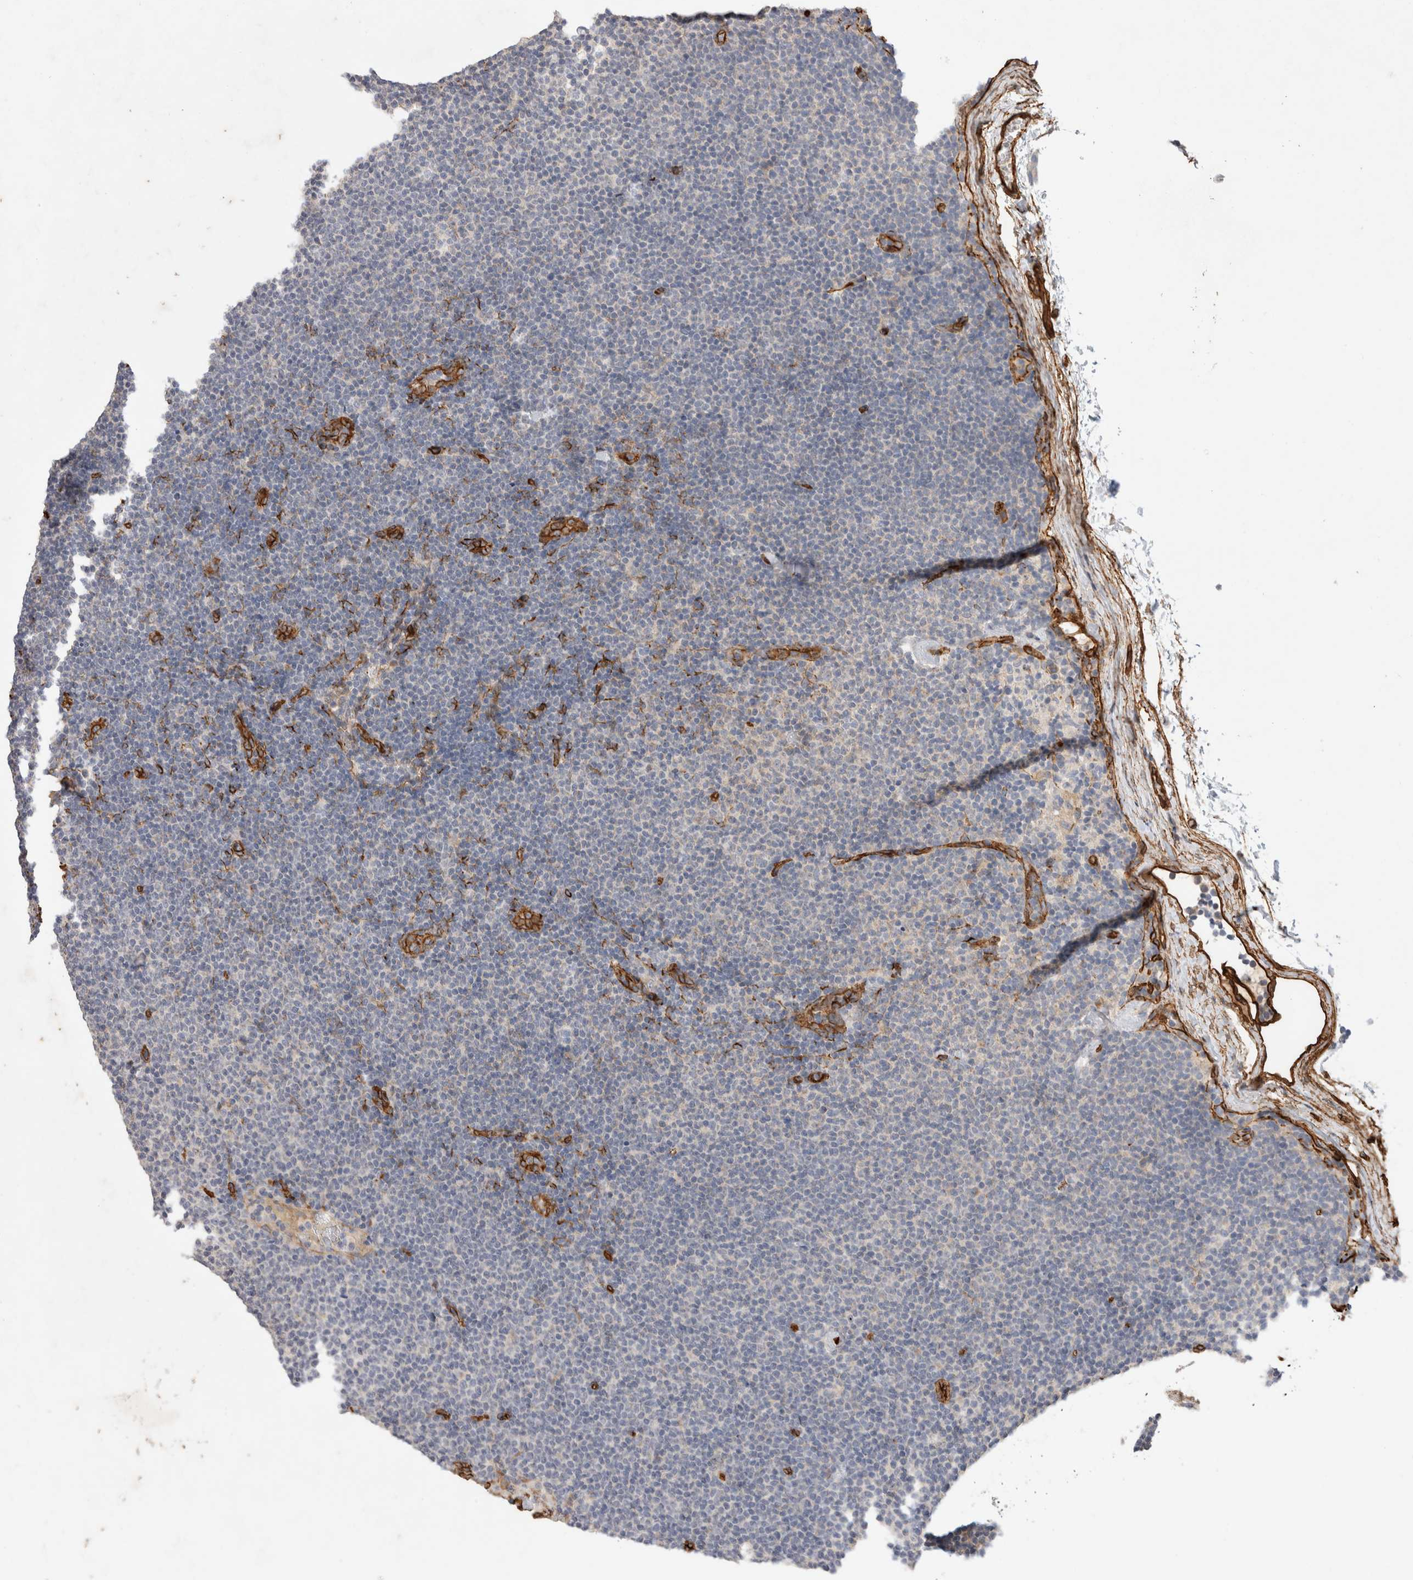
{"staining": {"intensity": "negative", "quantity": "none", "location": "none"}, "tissue": "lymphoma", "cell_type": "Tumor cells", "image_type": "cancer", "snomed": [{"axis": "morphology", "description": "Malignant lymphoma, non-Hodgkin's type, Low grade"}, {"axis": "topography", "description": "Lymph node"}], "caption": "Image shows no protein staining in tumor cells of low-grade malignant lymphoma, non-Hodgkin's type tissue.", "gene": "JMJD4", "patient": {"sex": "female", "age": 53}}